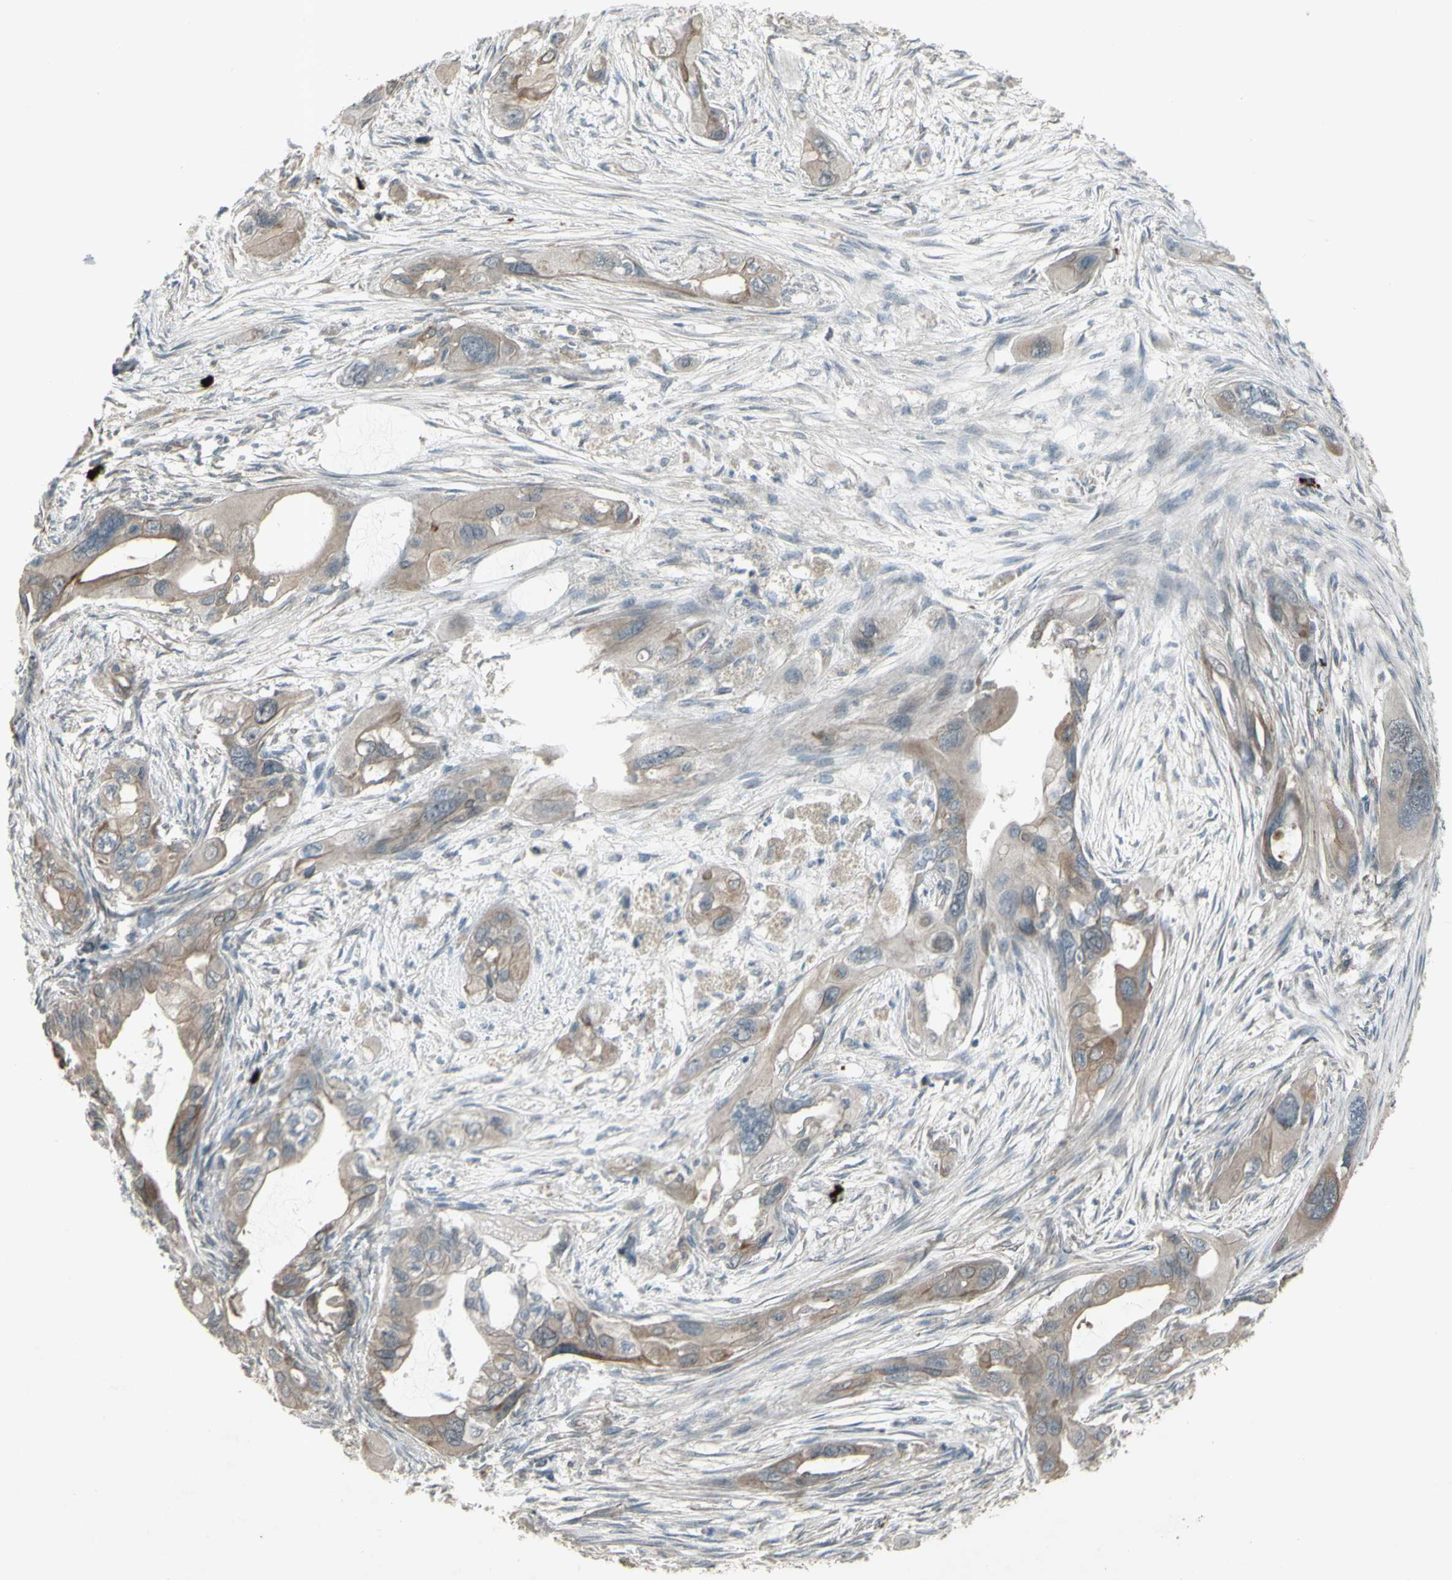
{"staining": {"intensity": "weak", "quantity": ">75%", "location": "cytoplasmic/membranous"}, "tissue": "pancreatic cancer", "cell_type": "Tumor cells", "image_type": "cancer", "snomed": [{"axis": "morphology", "description": "Adenocarcinoma, NOS"}, {"axis": "topography", "description": "Pancreas"}], "caption": "A histopathology image of pancreatic cancer (adenocarcinoma) stained for a protein exhibits weak cytoplasmic/membranous brown staining in tumor cells.", "gene": "GRAMD1B", "patient": {"sex": "male", "age": 73}}